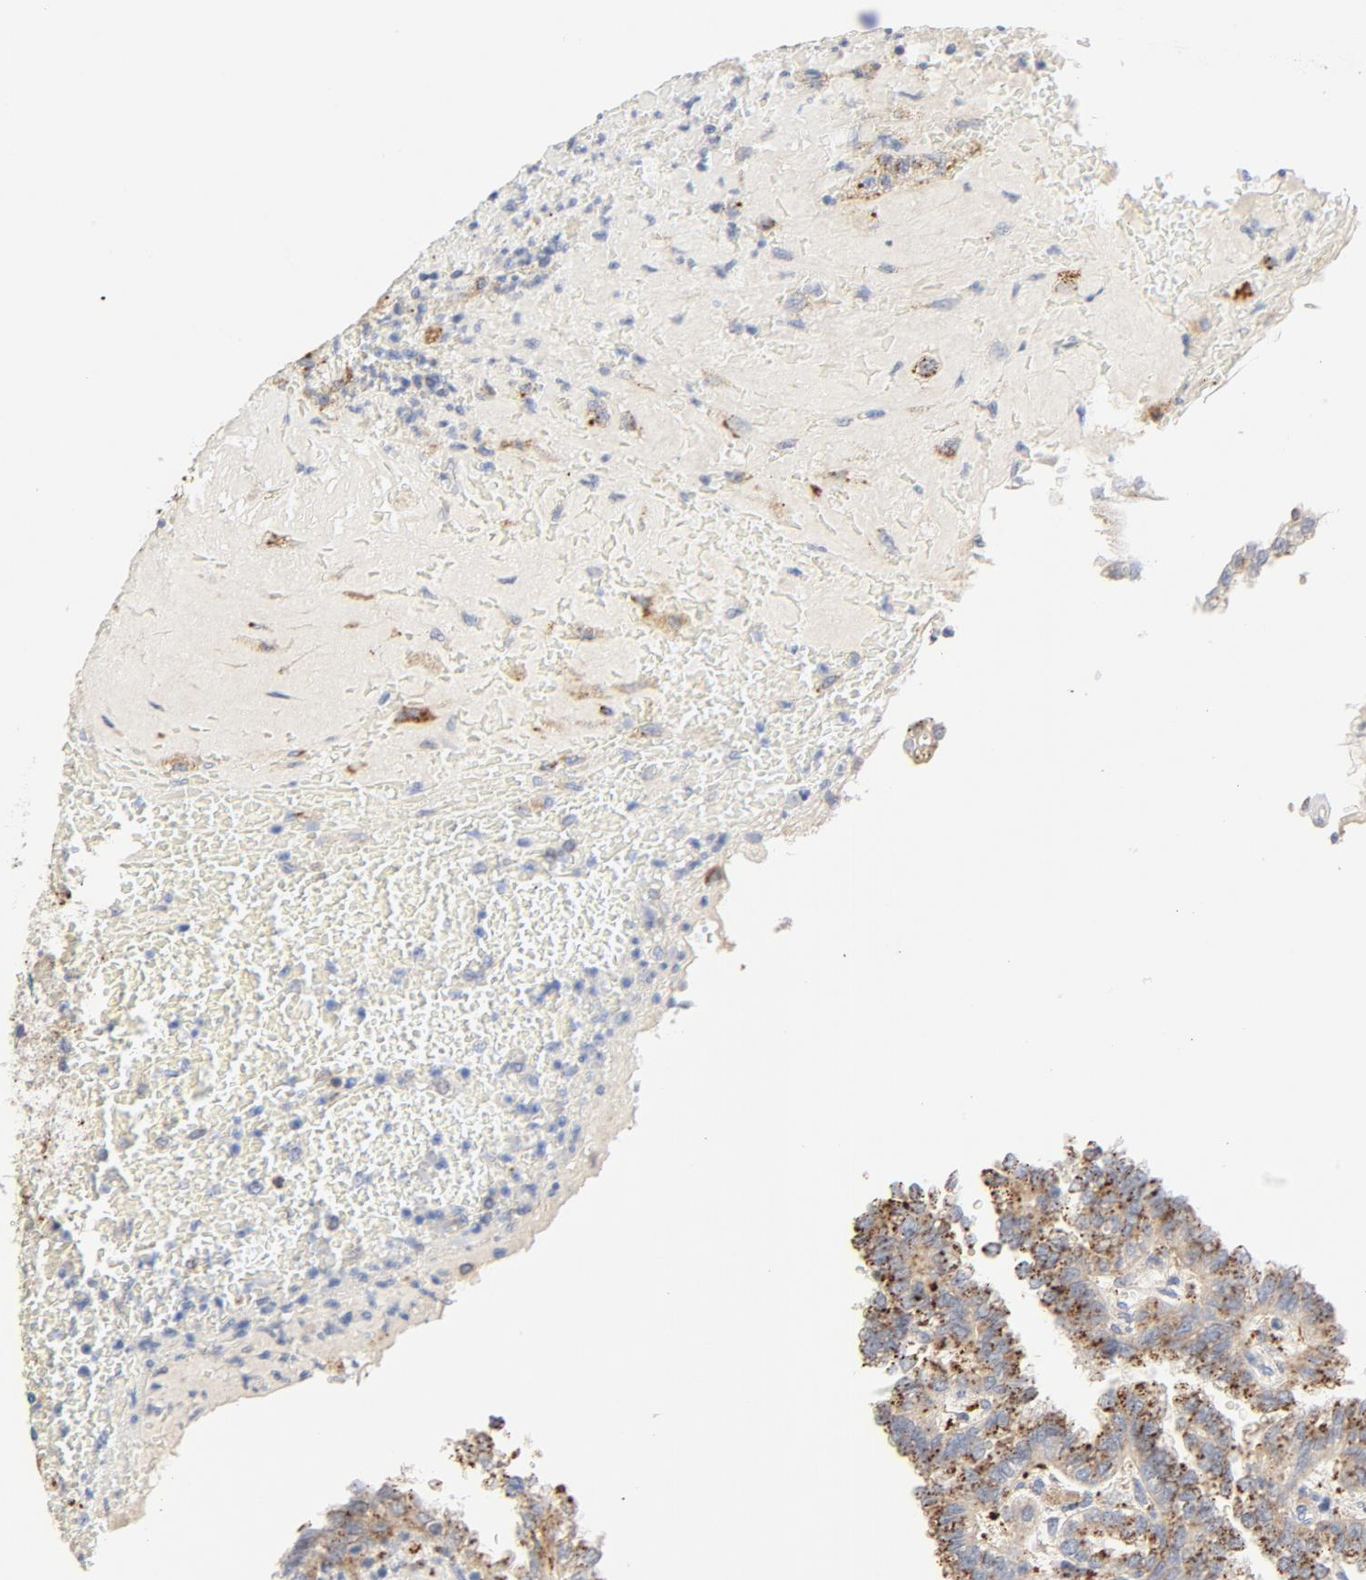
{"staining": {"intensity": "moderate", "quantity": ">75%", "location": "cytoplasmic/membranous"}, "tissue": "renal cancer", "cell_type": "Tumor cells", "image_type": "cancer", "snomed": [{"axis": "morphology", "description": "Inflammation, NOS"}, {"axis": "morphology", "description": "Adenocarcinoma, NOS"}, {"axis": "topography", "description": "Kidney"}], "caption": "Renal cancer stained with DAB (3,3'-diaminobenzidine) immunohistochemistry (IHC) reveals medium levels of moderate cytoplasmic/membranous staining in approximately >75% of tumor cells.", "gene": "MAGEB17", "patient": {"sex": "male", "age": 68}}